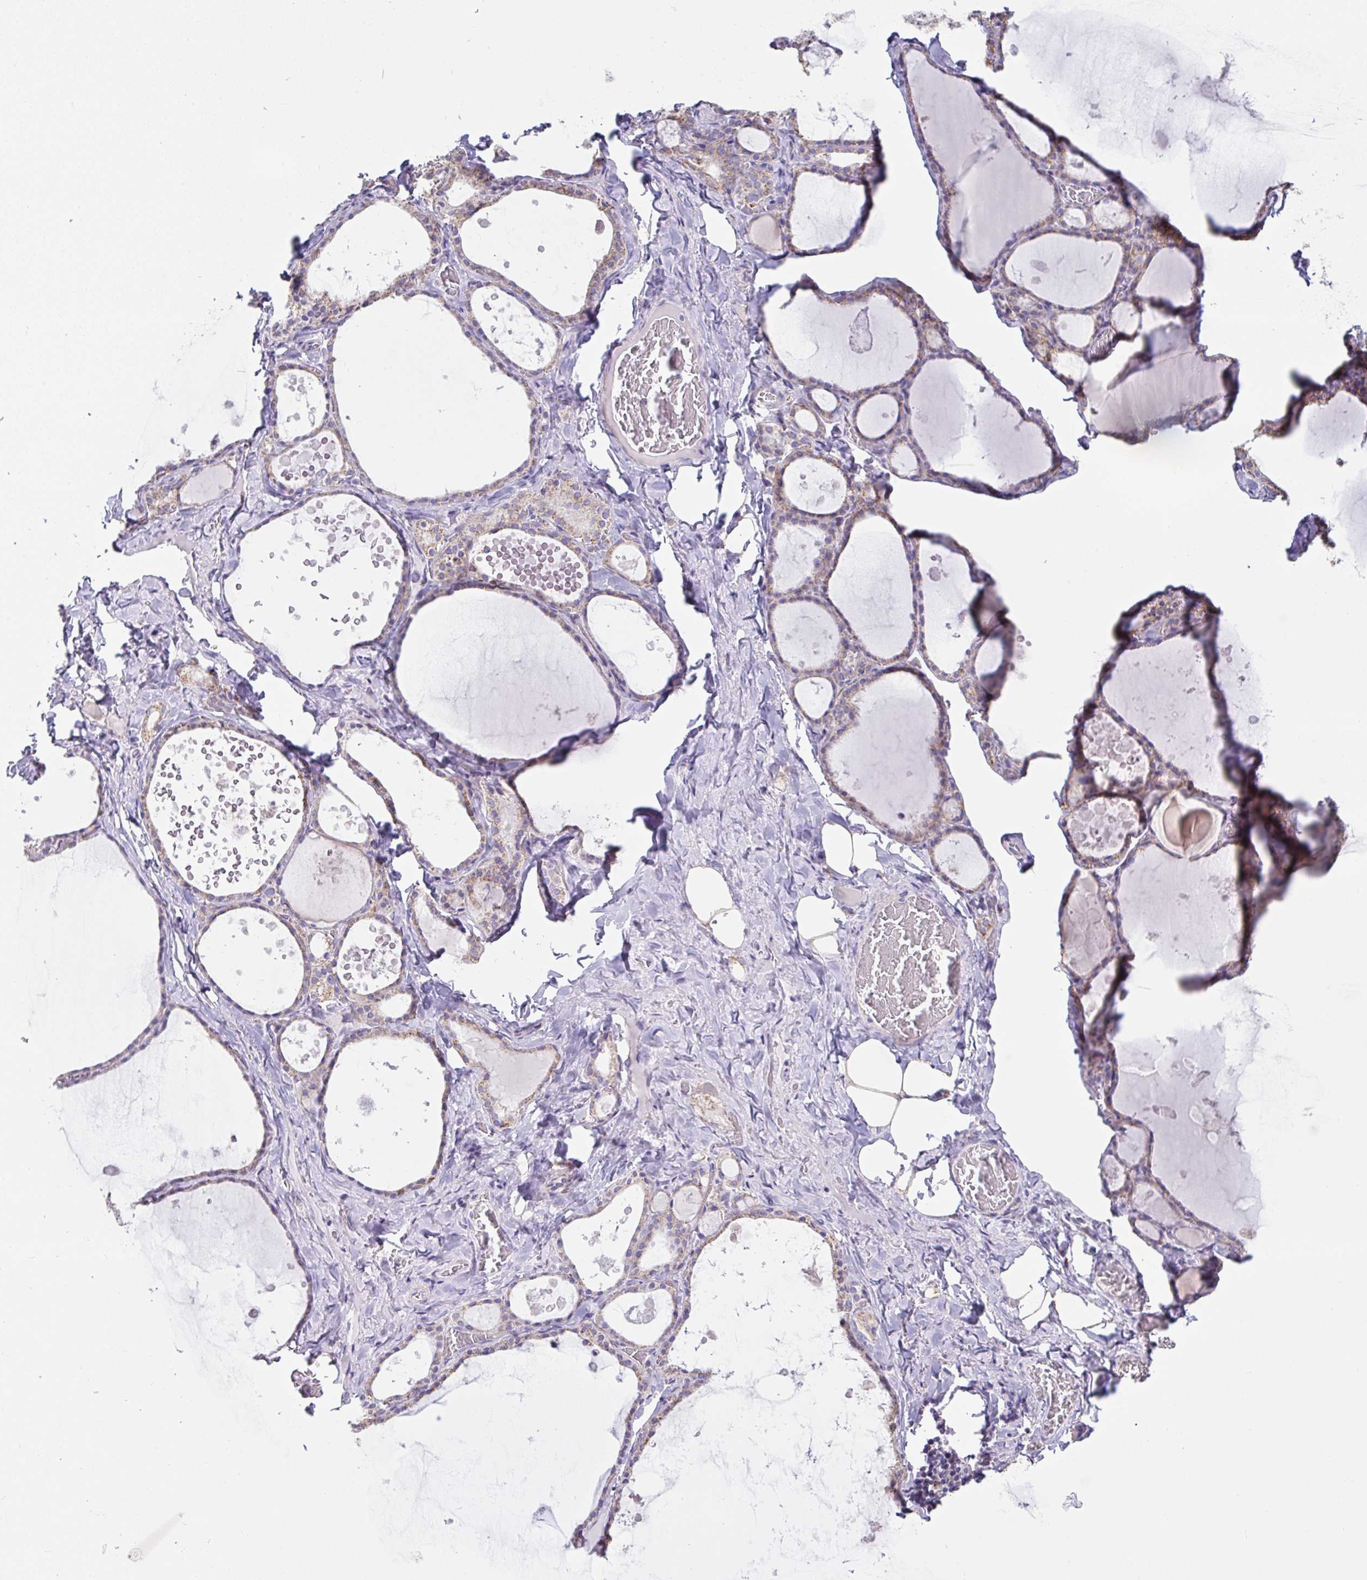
{"staining": {"intensity": "weak", "quantity": "25%-75%", "location": "cytoplasmic/membranous"}, "tissue": "thyroid gland", "cell_type": "Glandular cells", "image_type": "normal", "snomed": [{"axis": "morphology", "description": "Normal tissue, NOS"}, {"axis": "topography", "description": "Thyroid gland"}], "caption": "Immunohistochemistry photomicrograph of normal human thyroid gland stained for a protein (brown), which exhibits low levels of weak cytoplasmic/membranous positivity in approximately 25%-75% of glandular cells.", "gene": "DOK7", "patient": {"sex": "male", "age": 56}}